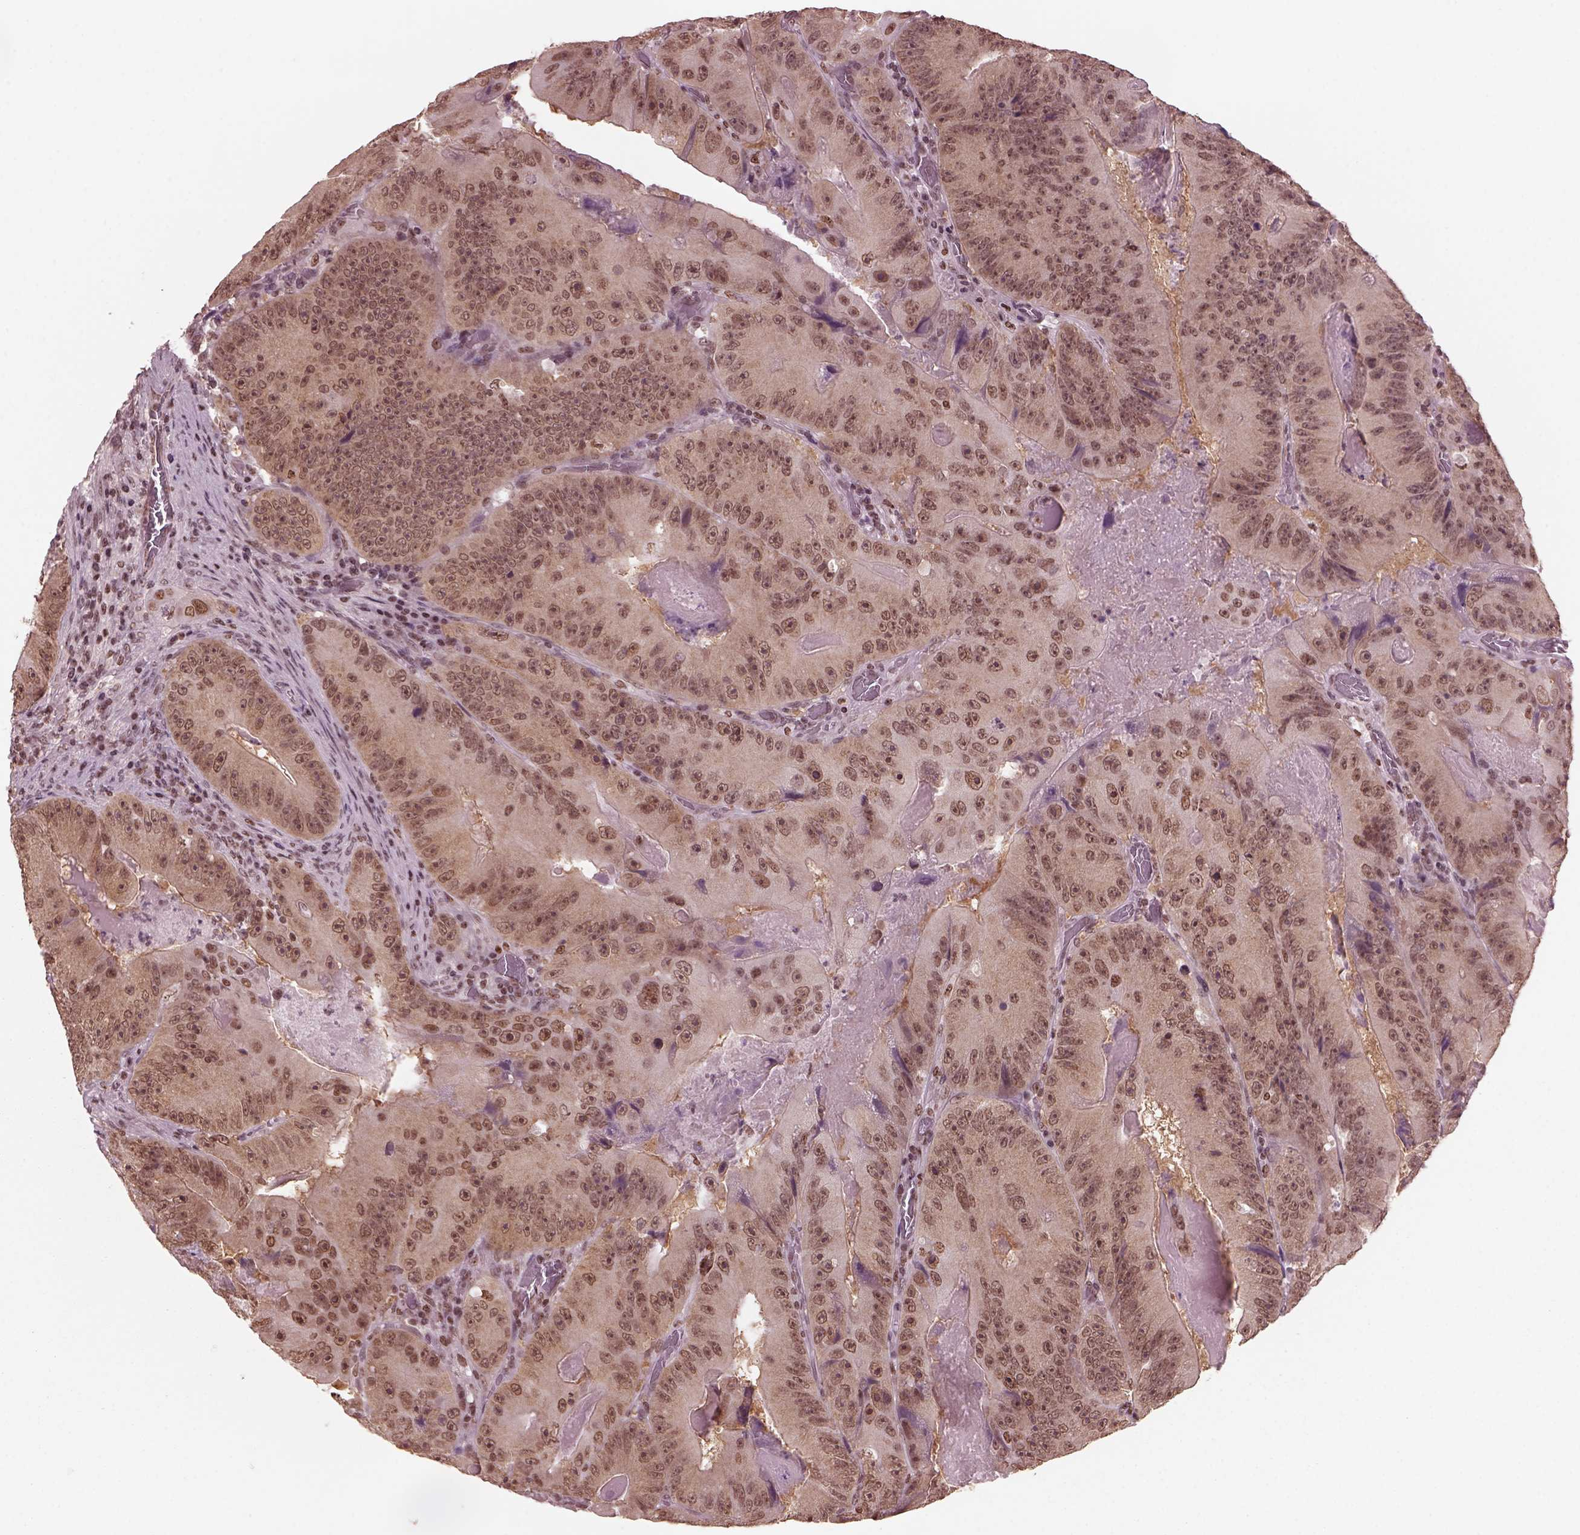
{"staining": {"intensity": "weak", "quantity": ">75%", "location": "cytoplasmic/membranous,nuclear"}, "tissue": "colorectal cancer", "cell_type": "Tumor cells", "image_type": "cancer", "snomed": [{"axis": "morphology", "description": "Adenocarcinoma, NOS"}, {"axis": "topography", "description": "Colon"}], "caption": "Protein analysis of colorectal cancer tissue exhibits weak cytoplasmic/membranous and nuclear positivity in about >75% of tumor cells.", "gene": "RUVBL2", "patient": {"sex": "female", "age": 86}}